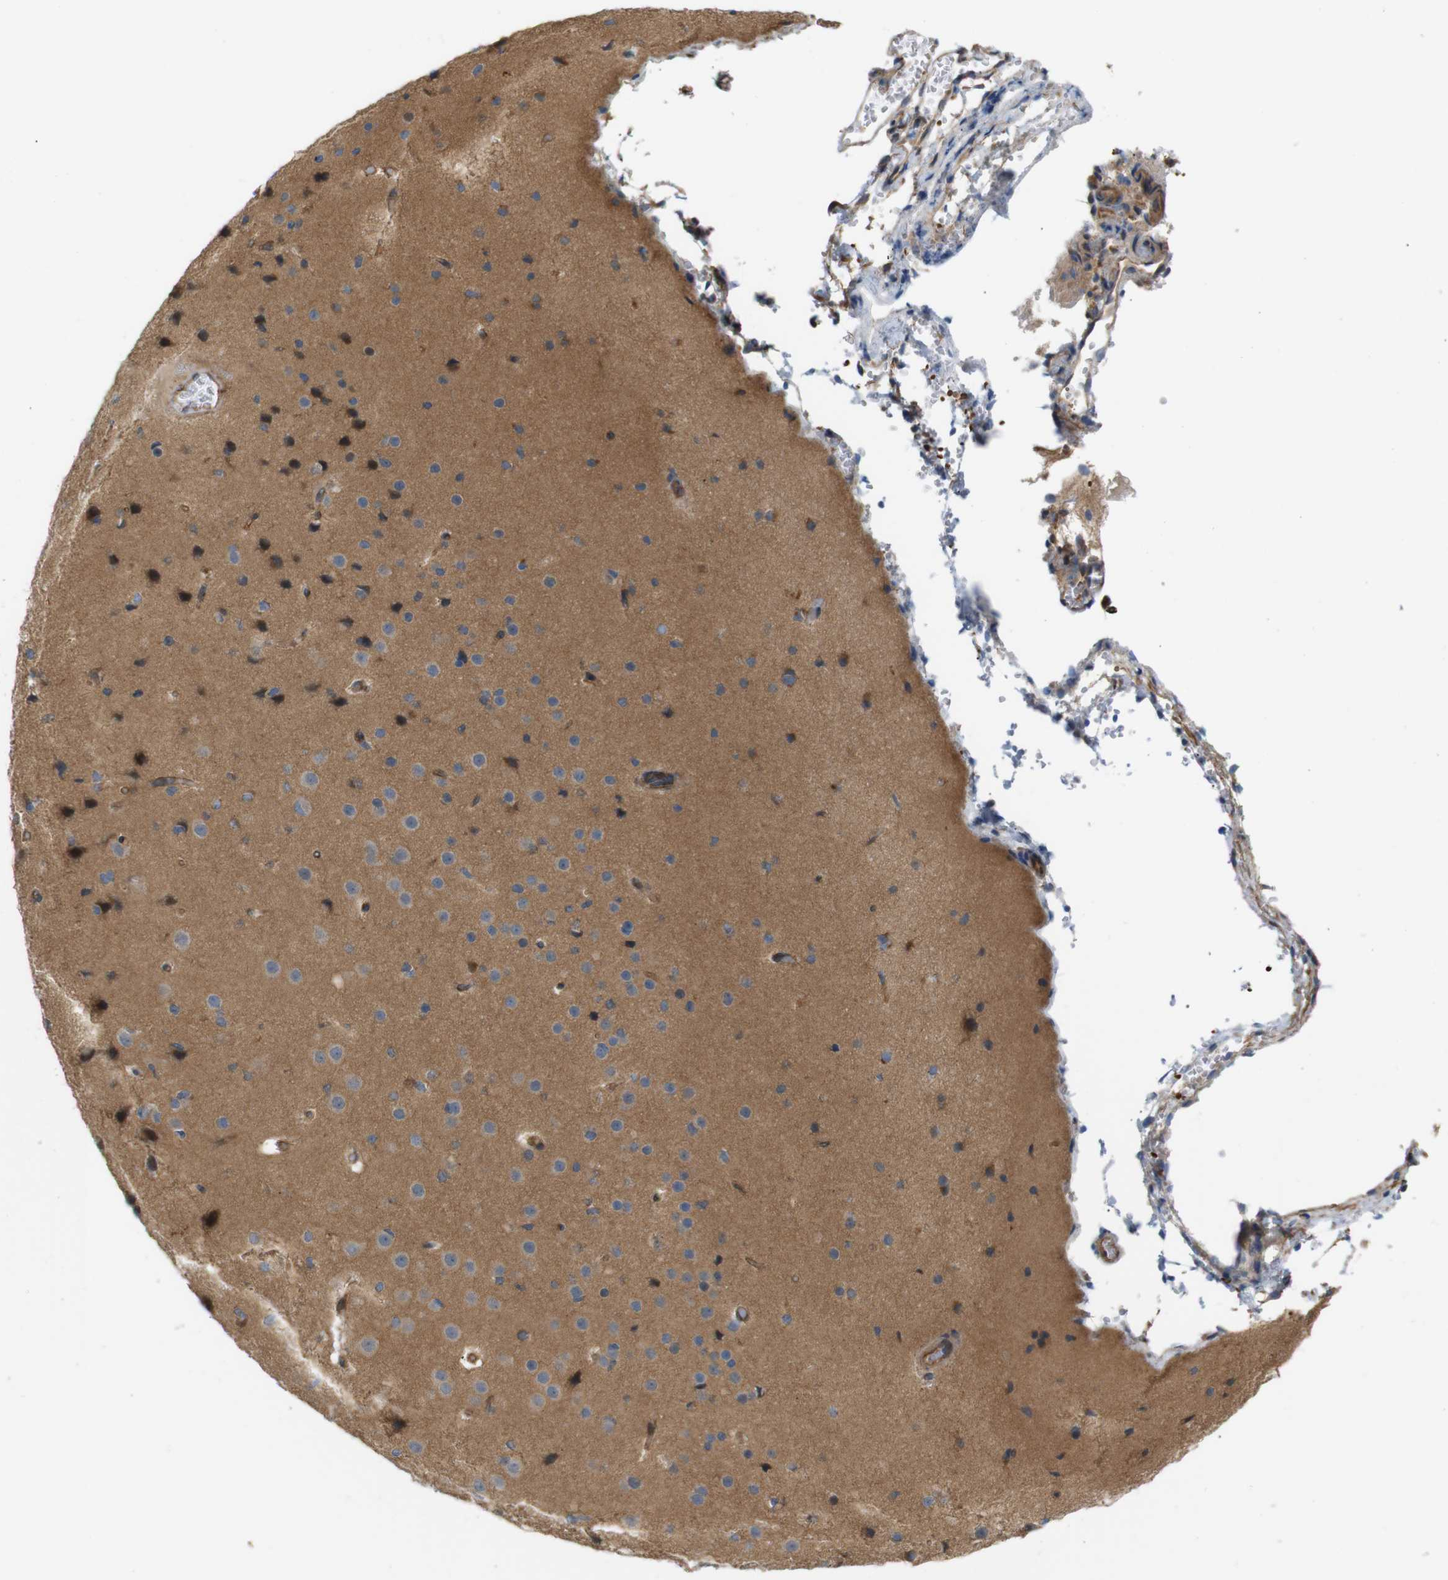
{"staining": {"intensity": "moderate", "quantity": ">75%", "location": "cytoplasmic/membranous"}, "tissue": "cerebral cortex", "cell_type": "Endothelial cells", "image_type": "normal", "snomed": [{"axis": "morphology", "description": "Normal tissue, NOS"}, {"axis": "morphology", "description": "Developmental malformation"}, {"axis": "topography", "description": "Cerebral cortex"}], "caption": "DAB (3,3'-diaminobenzidine) immunohistochemical staining of unremarkable cerebral cortex demonstrates moderate cytoplasmic/membranous protein positivity in approximately >75% of endothelial cells.", "gene": "RPTOR", "patient": {"sex": "female", "age": 30}}